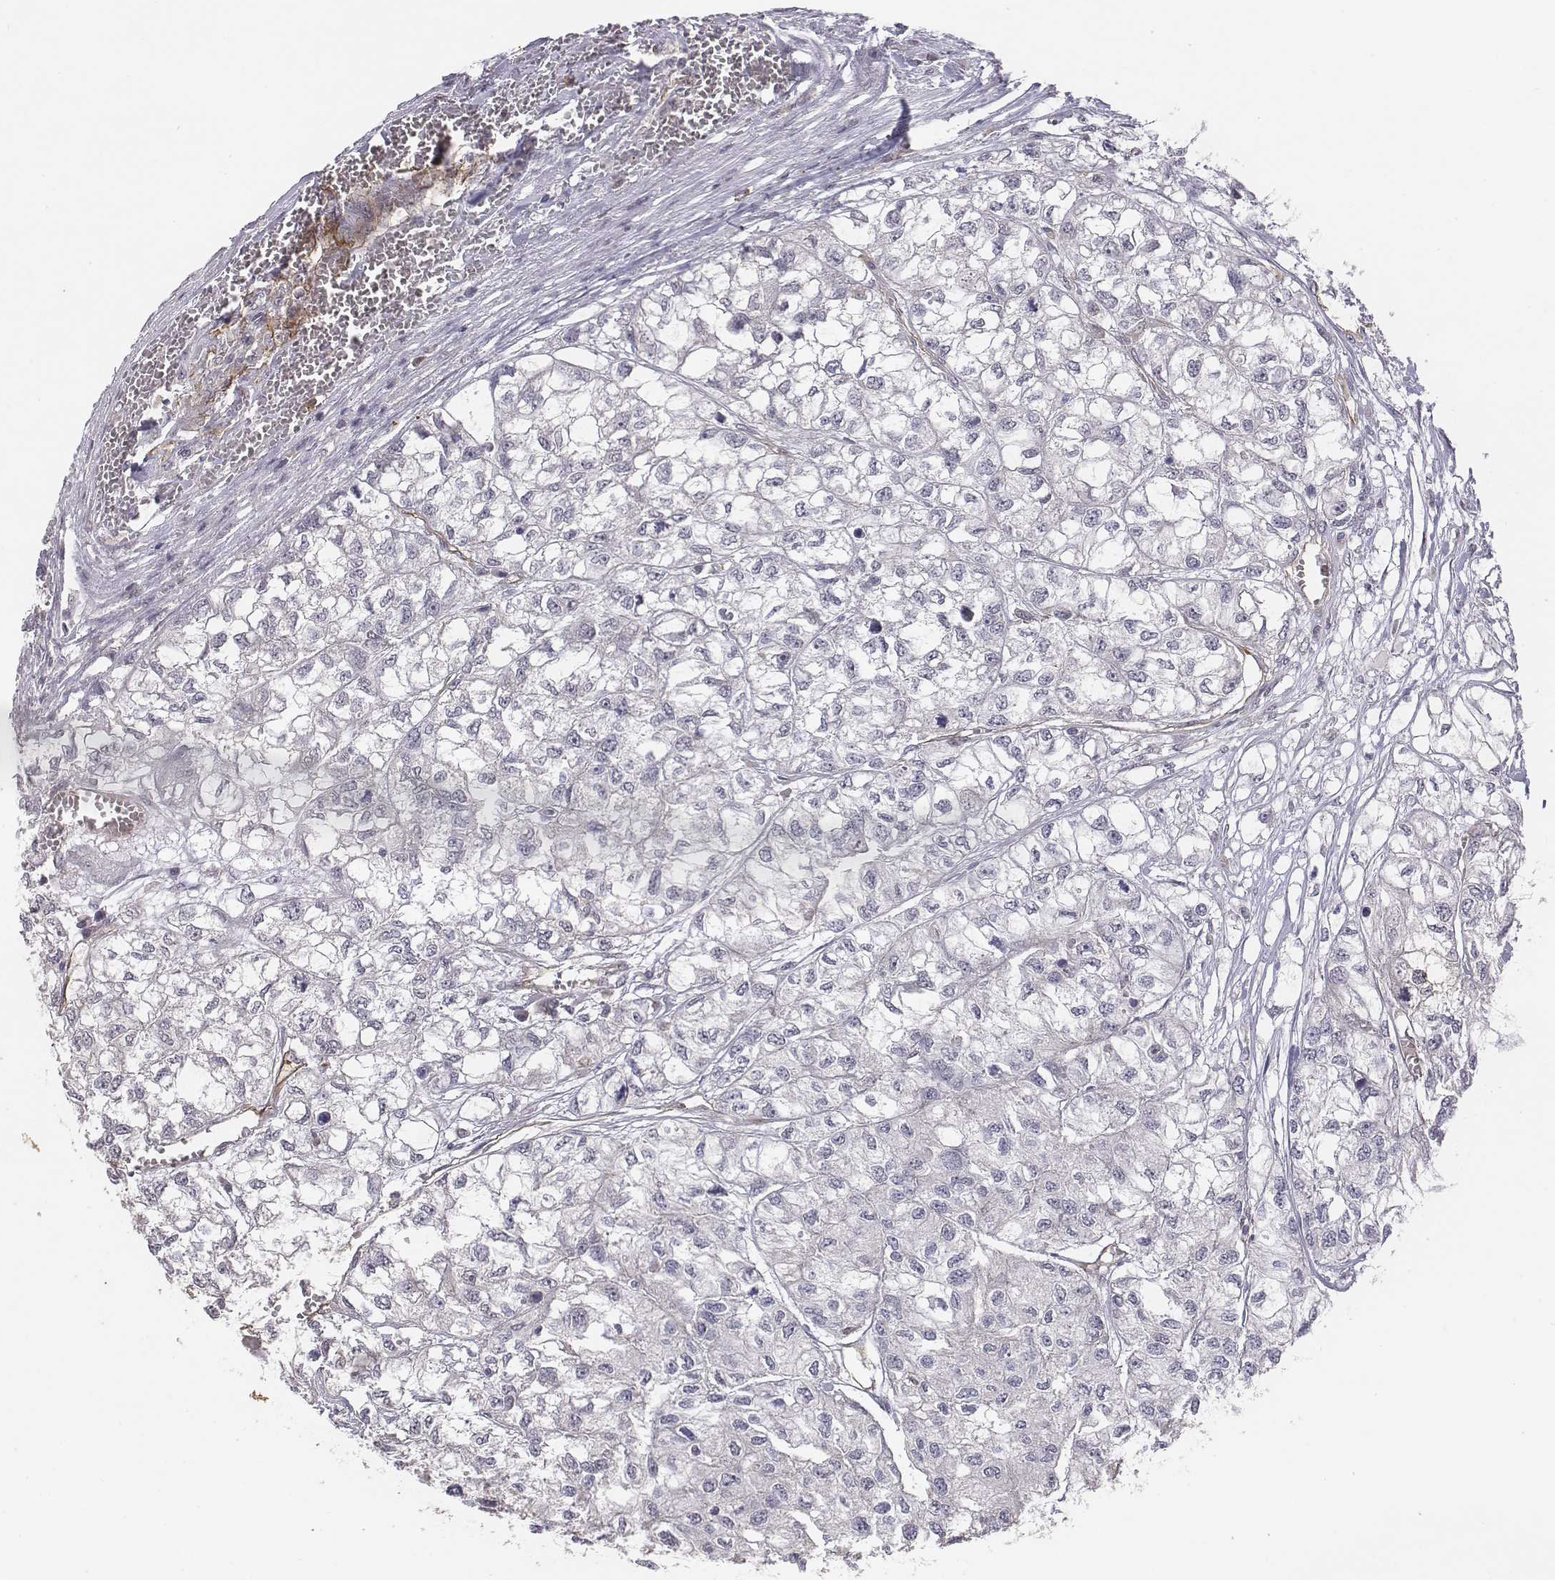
{"staining": {"intensity": "negative", "quantity": "none", "location": "none"}, "tissue": "renal cancer", "cell_type": "Tumor cells", "image_type": "cancer", "snomed": [{"axis": "morphology", "description": "Adenocarcinoma, NOS"}, {"axis": "topography", "description": "Kidney"}], "caption": "An immunohistochemistry image of renal cancer is shown. There is no staining in tumor cells of renal cancer.", "gene": "PTPRG", "patient": {"sex": "male", "age": 56}}